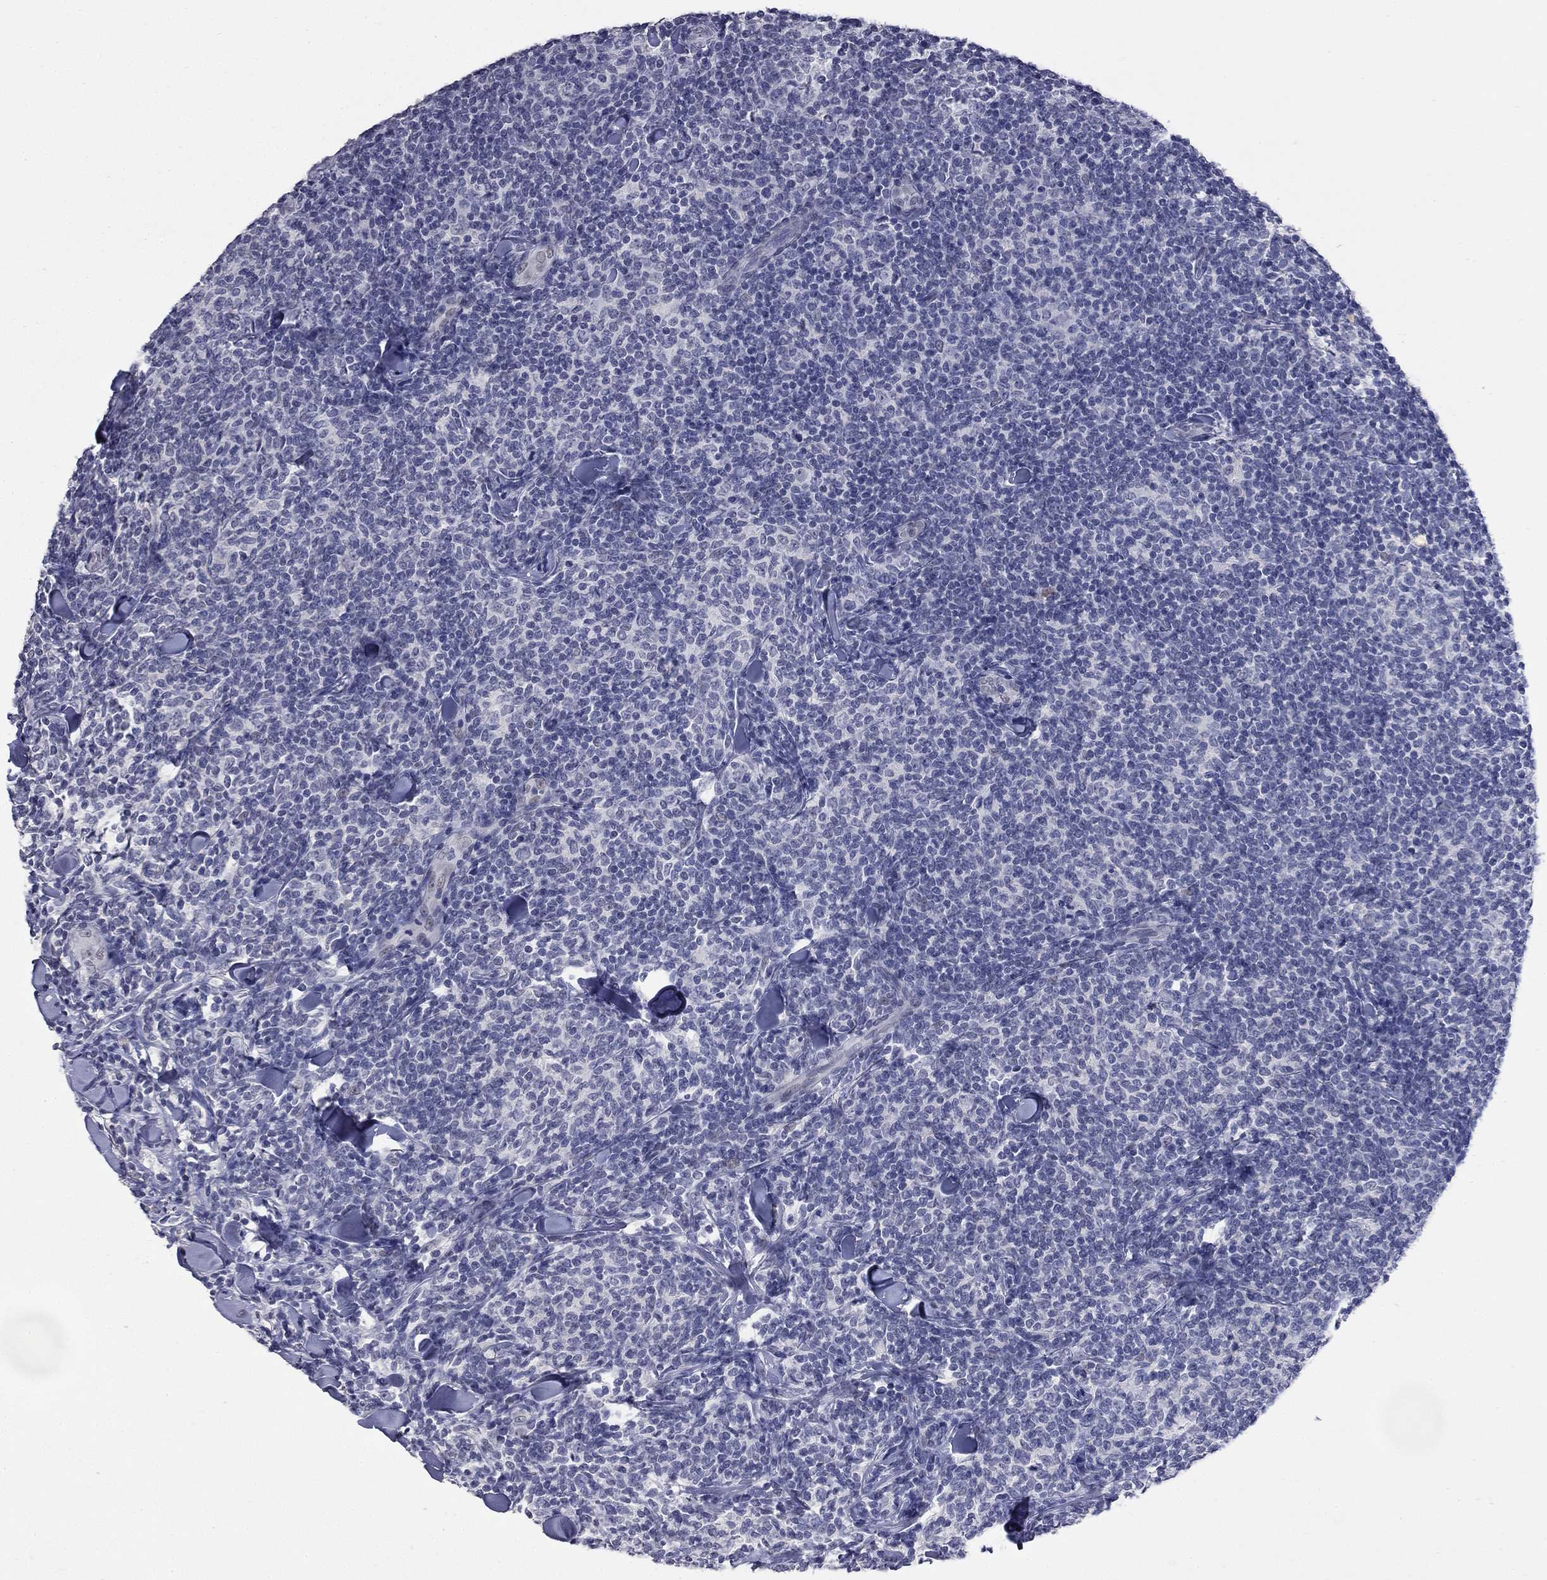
{"staining": {"intensity": "negative", "quantity": "none", "location": "none"}, "tissue": "lymphoma", "cell_type": "Tumor cells", "image_type": "cancer", "snomed": [{"axis": "morphology", "description": "Malignant lymphoma, non-Hodgkin's type, Low grade"}, {"axis": "topography", "description": "Lymph node"}], "caption": "High power microscopy photomicrograph of an immunohistochemistry (IHC) image of lymphoma, revealing no significant staining in tumor cells. (Brightfield microscopy of DAB (3,3'-diaminobenzidine) immunohistochemistry at high magnification).", "gene": "SLC51A", "patient": {"sex": "female", "age": 56}}